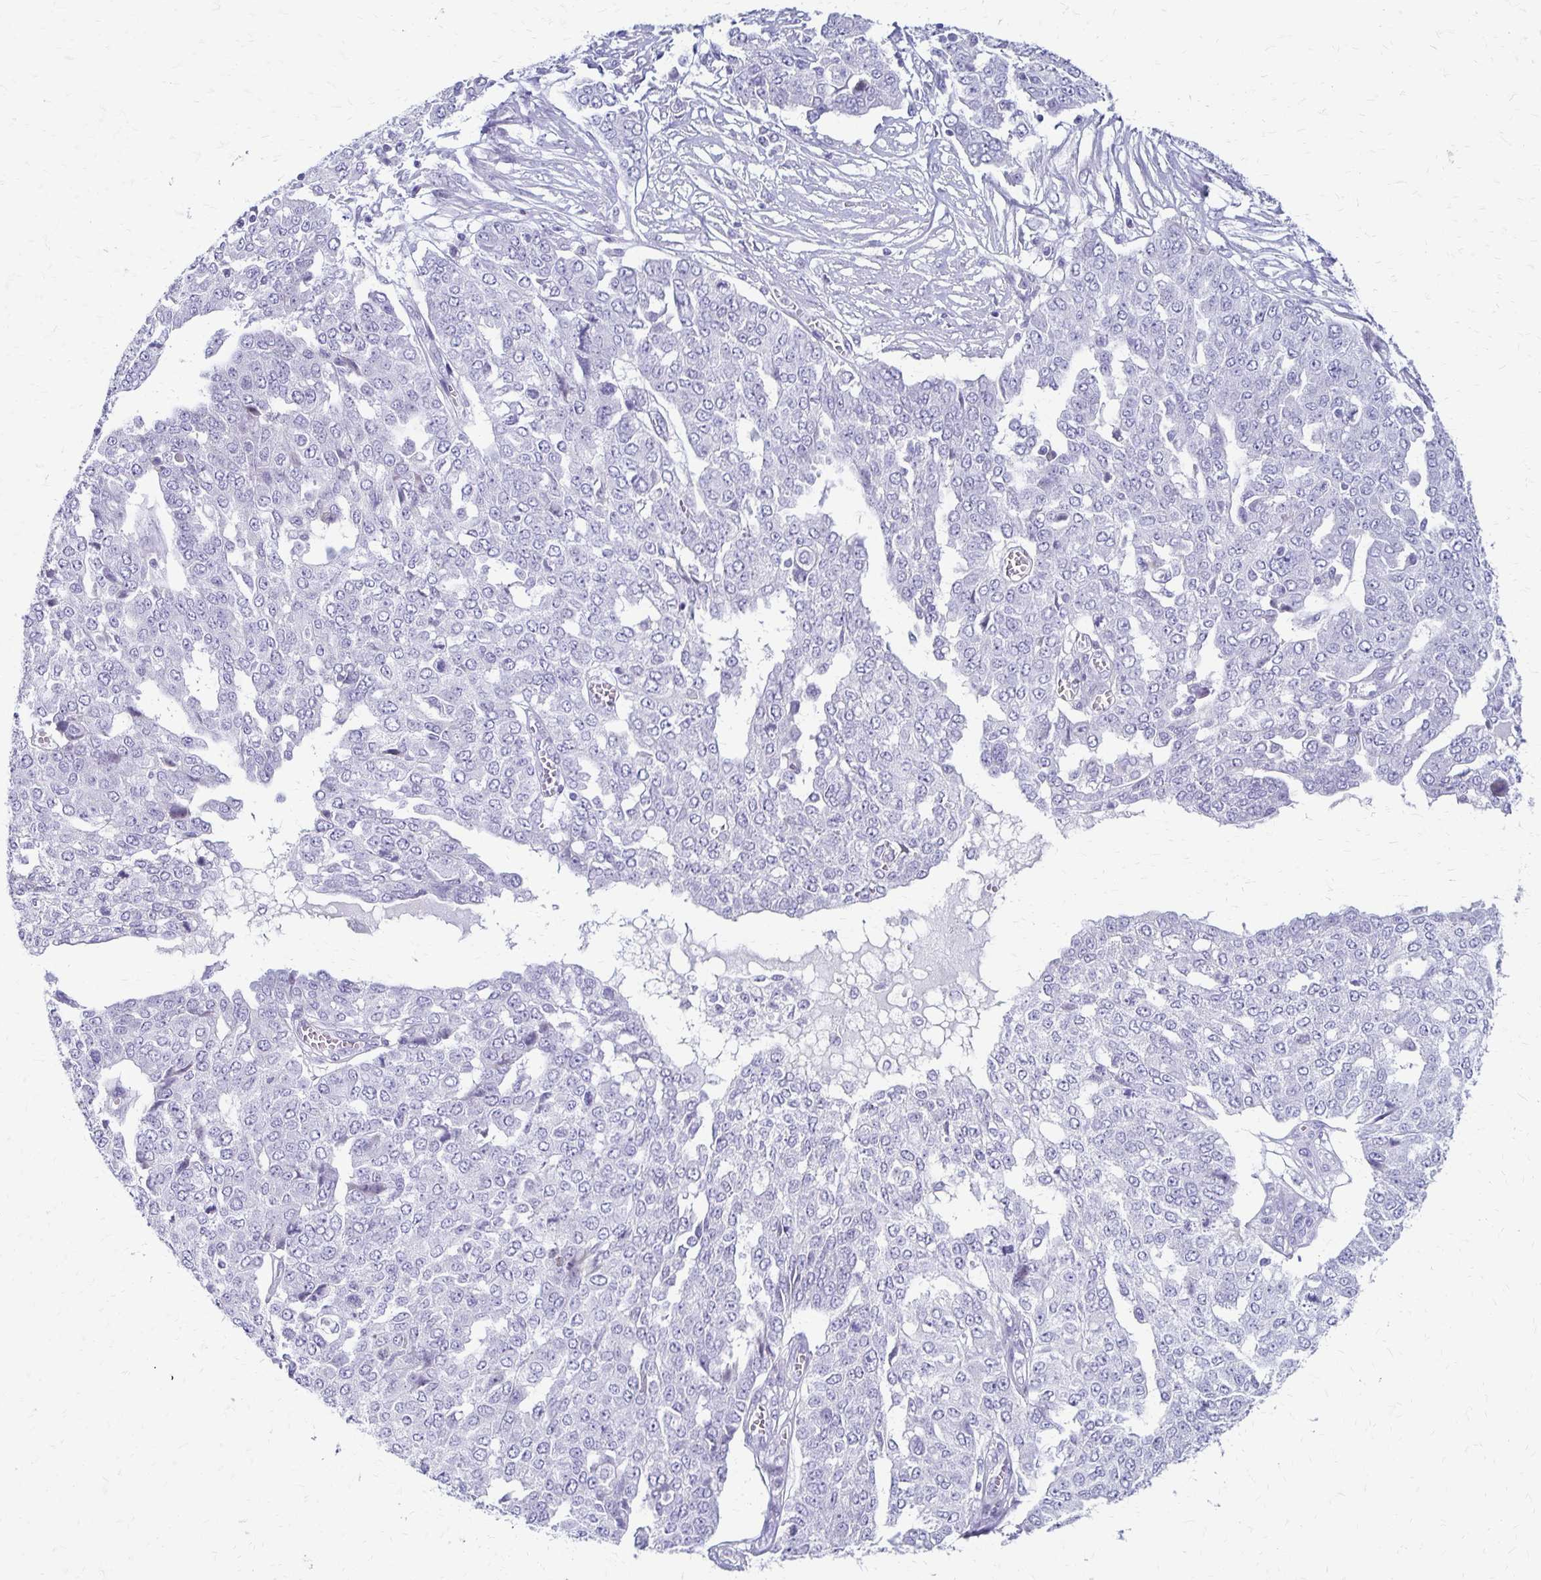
{"staining": {"intensity": "negative", "quantity": "none", "location": "none"}, "tissue": "ovarian cancer", "cell_type": "Tumor cells", "image_type": "cancer", "snomed": [{"axis": "morphology", "description": "Cystadenocarcinoma, serous, NOS"}, {"axis": "topography", "description": "Soft tissue"}, {"axis": "topography", "description": "Ovary"}], "caption": "A high-resolution image shows IHC staining of ovarian serous cystadenocarcinoma, which demonstrates no significant positivity in tumor cells.", "gene": "IVL", "patient": {"sex": "female", "age": 57}}